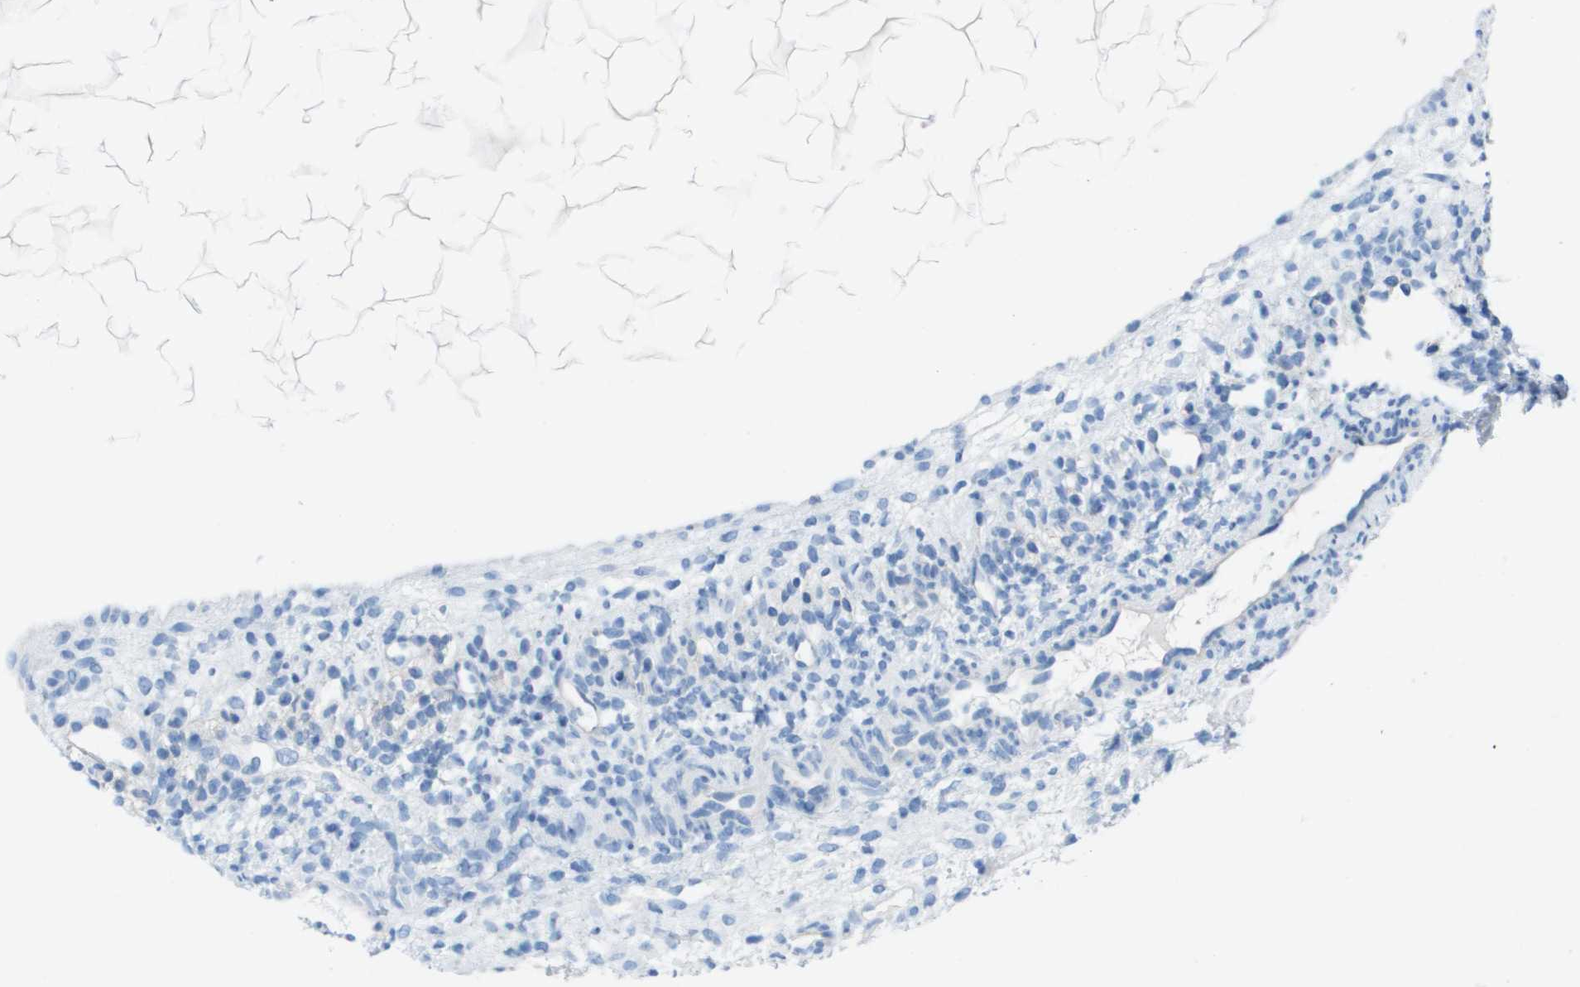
{"staining": {"intensity": "negative", "quantity": "none", "location": "none"}, "tissue": "ovary", "cell_type": "Ovarian stroma cells", "image_type": "normal", "snomed": [{"axis": "morphology", "description": "Normal tissue, NOS"}, {"axis": "morphology", "description": "Cyst, NOS"}, {"axis": "topography", "description": "Ovary"}], "caption": "Histopathology image shows no protein expression in ovarian stroma cells of benign ovary. Nuclei are stained in blue.", "gene": "CD46", "patient": {"sex": "female", "age": 18}}